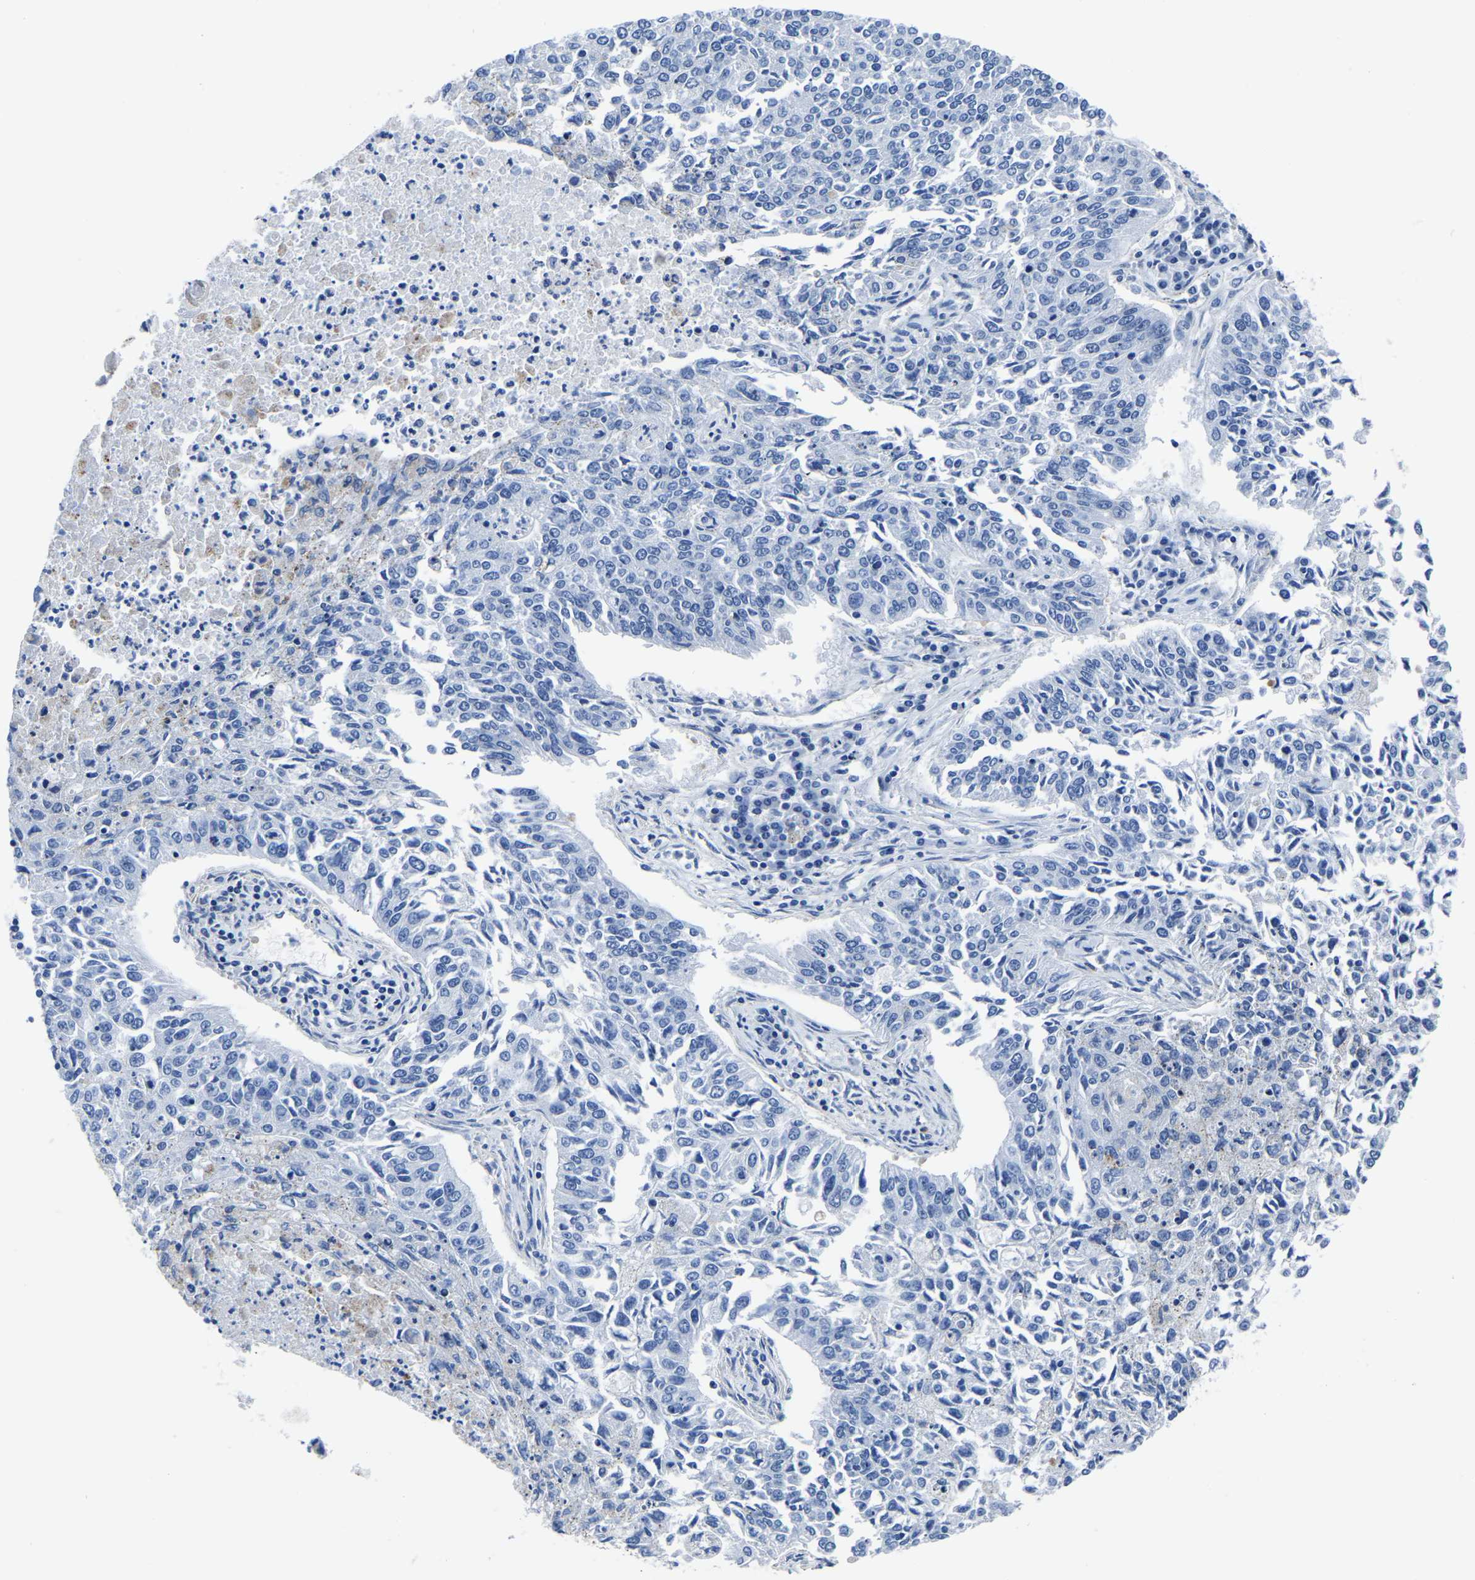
{"staining": {"intensity": "negative", "quantity": "none", "location": "none"}, "tissue": "lung cancer", "cell_type": "Tumor cells", "image_type": "cancer", "snomed": [{"axis": "morphology", "description": "Normal tissue, NOS"}, {"axis": "morphology", "description": "Squamous cell carcinoma, NOS"}, {"axis": "topography", "description": "Cartilage tissue"}, {"axis": "topography", "description": "Bronchus"}, {"axis": "topography", "description": "Lung"}], "caption": "Immunohistochemical staining of human lung cancer (squamous cell carcinoma) displays no significant positivity in tumor cells.", "gene": "TFG", "patient": {"sex": "female", "age": 49}}